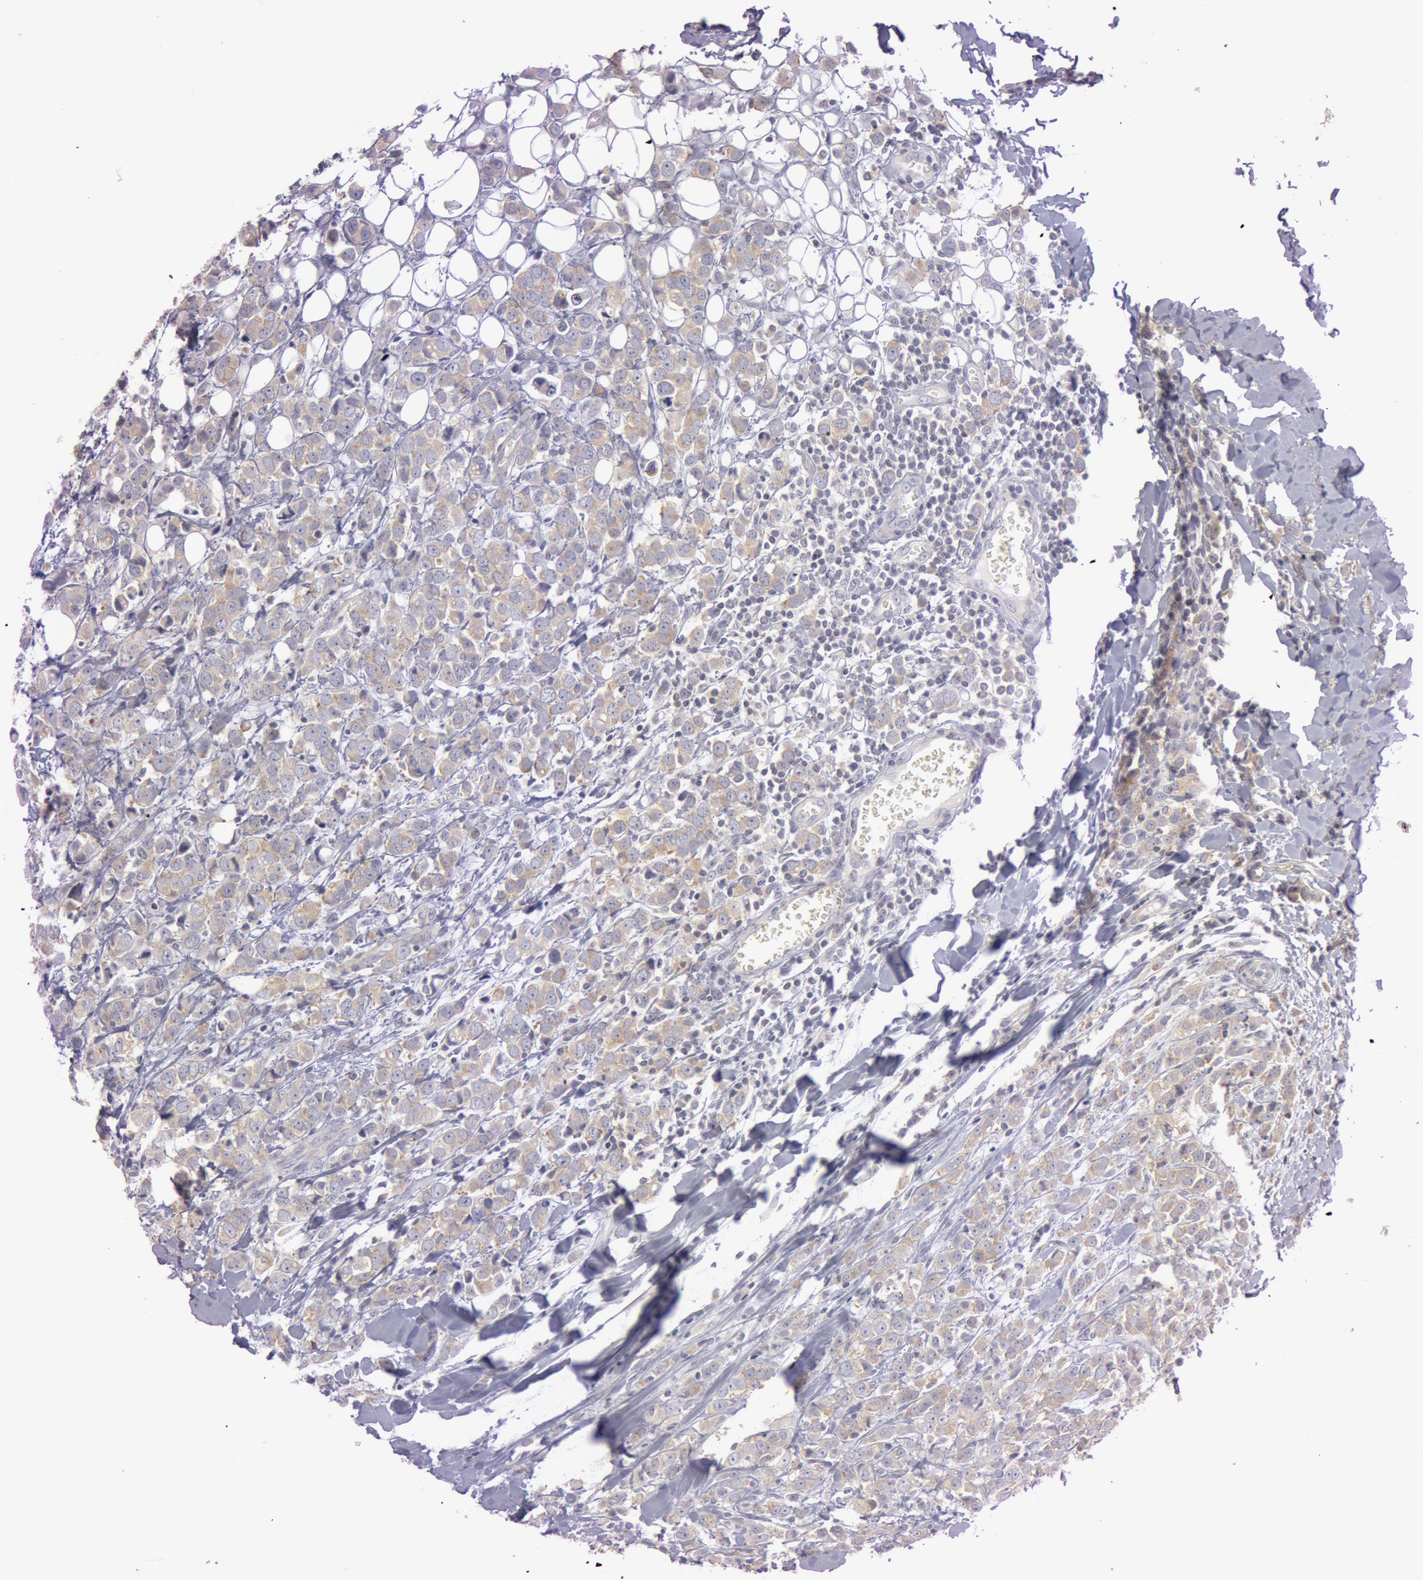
{"staining": {"intensity": "moderate", "quantity": ">75%", "location": "cytoplasmic/membranous"}, "tissue": "breast cancer", "cell_type": "Tumor cells", "image_type": "cancer", "snomed": [{"axis": "morphology", "description": "Lobular carcinoma"}, {"axis": "topography", "description": "Breast"}], "caption": "A high-resolution photomicrograph shows IHC staining of breast lobular carcinoma, which exhibits moderate cytoplasmic/membranous positivity in approximately >75% of tumor cells. (IHC, brightfield microscopy, high magnification).", "gene": "RALGAPA1", "patient": {"sex": "female", "age": 57}}